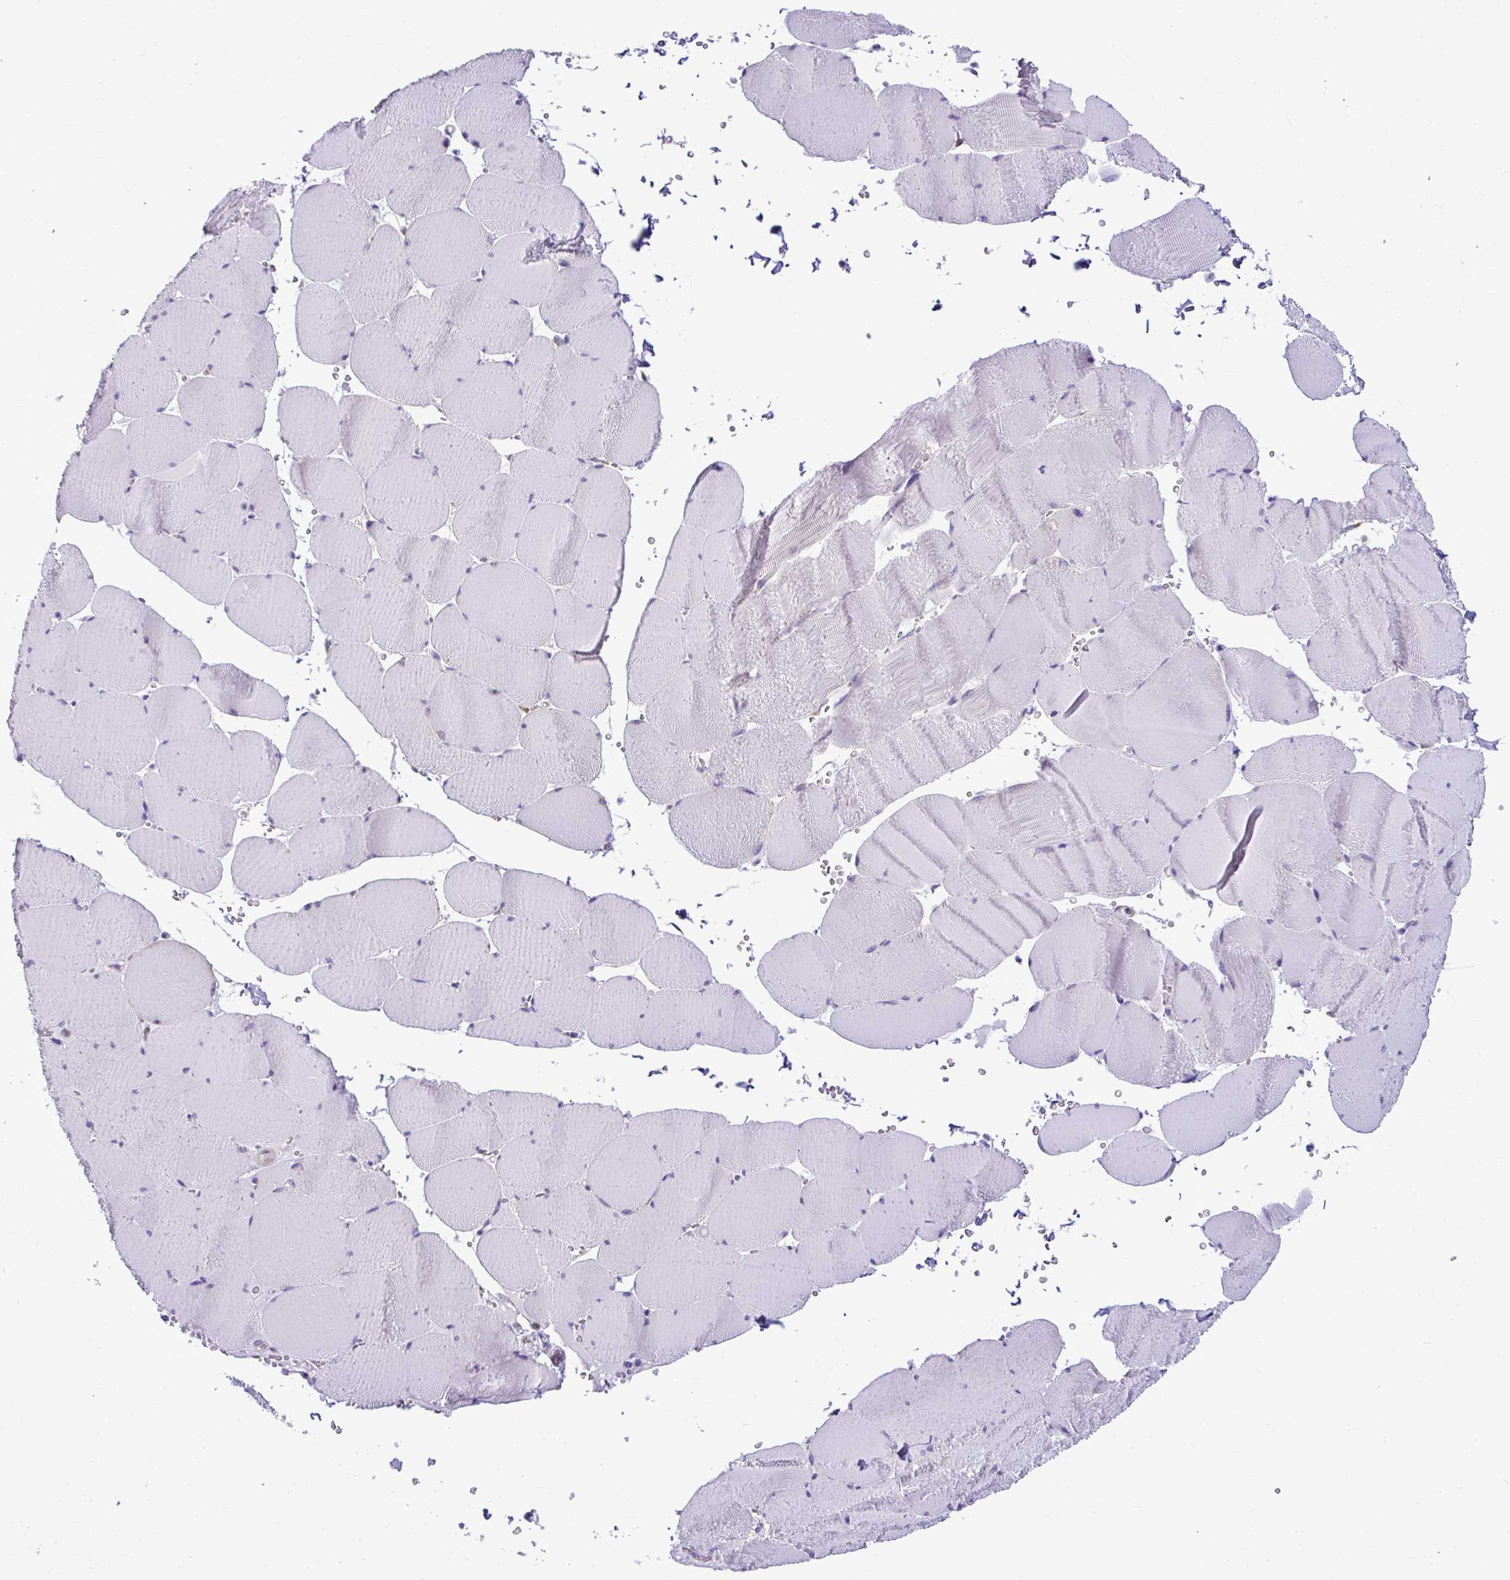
{"staining": {"intensity": "negative", "quantity": "none", "location": "none"}, "tissue": "skeletal muscle", "cell_type": "Myocytes", "image_type": "normal", "snomed": [{"axis": "morphology", "description": "Normal tissue, NOS"}, {"axis": "topography", "description": "Skeletal muscle"}, {"axis": "topography", "description": "Head-Neck"}], "caption": "Myocytes show no significant staining in benign skeletal muscle. (Stains: DAB (3,3'-diaminobenzidine) immunohistochemistry with hematoxylin counter stain, Microscopy: brightfield microscopy at high magnification).", "gene": "RPL7", "patient": {"sex": "male", "age": 66}}